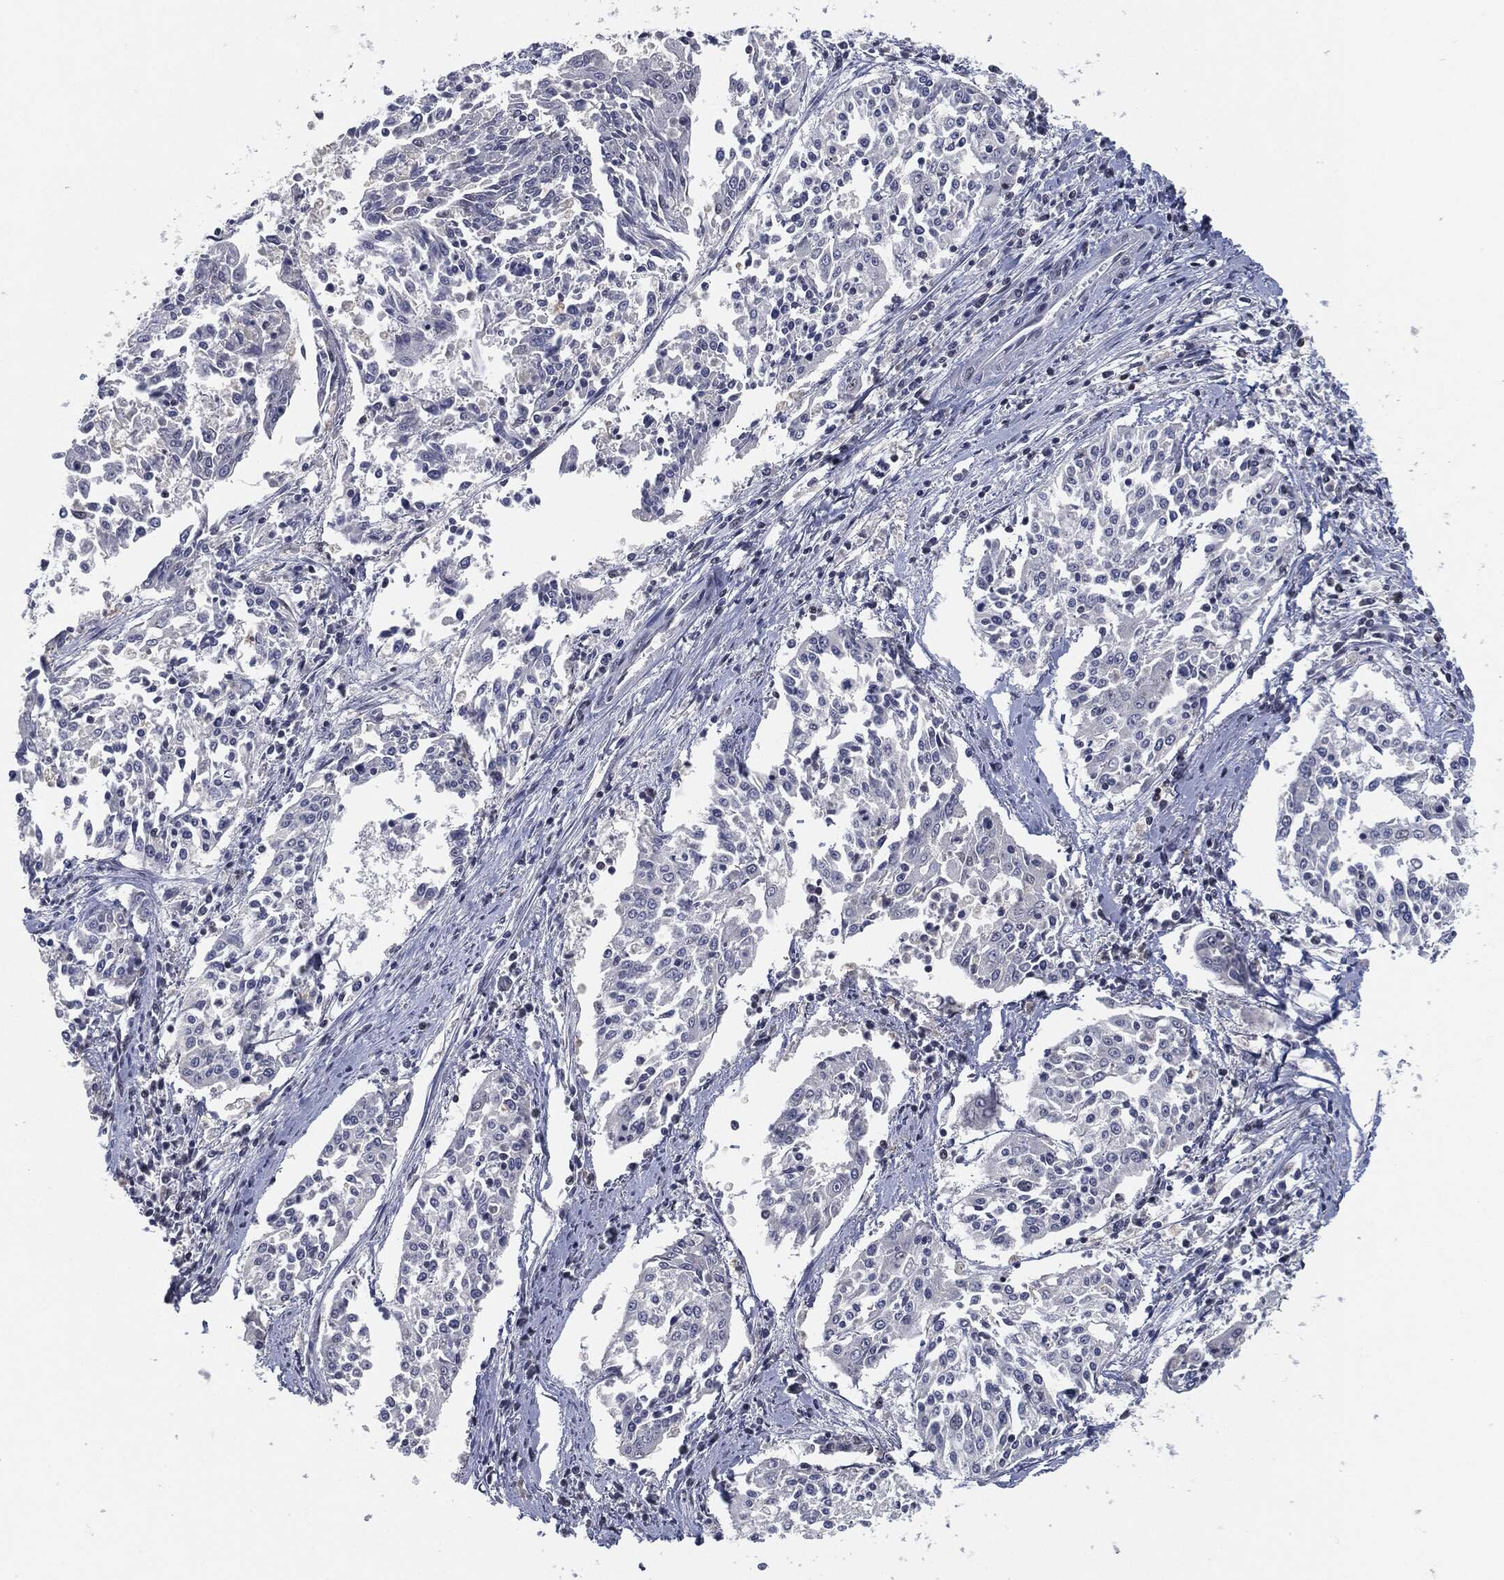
{"staining": {"intensity": "negative", "quantity": "none", "location": "none"}, "tissue": "cervical cancer", "cell_type": "Tumor cells", "image_type": "cancer", "snomed": [{"axis": "morphology", "description": "Squamous cell carcinoma, NOS"}, {"axis": "topography", "description": "Cervix"}], "caption": "Tumor cells are negative for brown protein staining in cervical cancer (squamous cell carcinoma).", "gene": "ANXA1", "patient": {"sex": "female", "age": 41}}